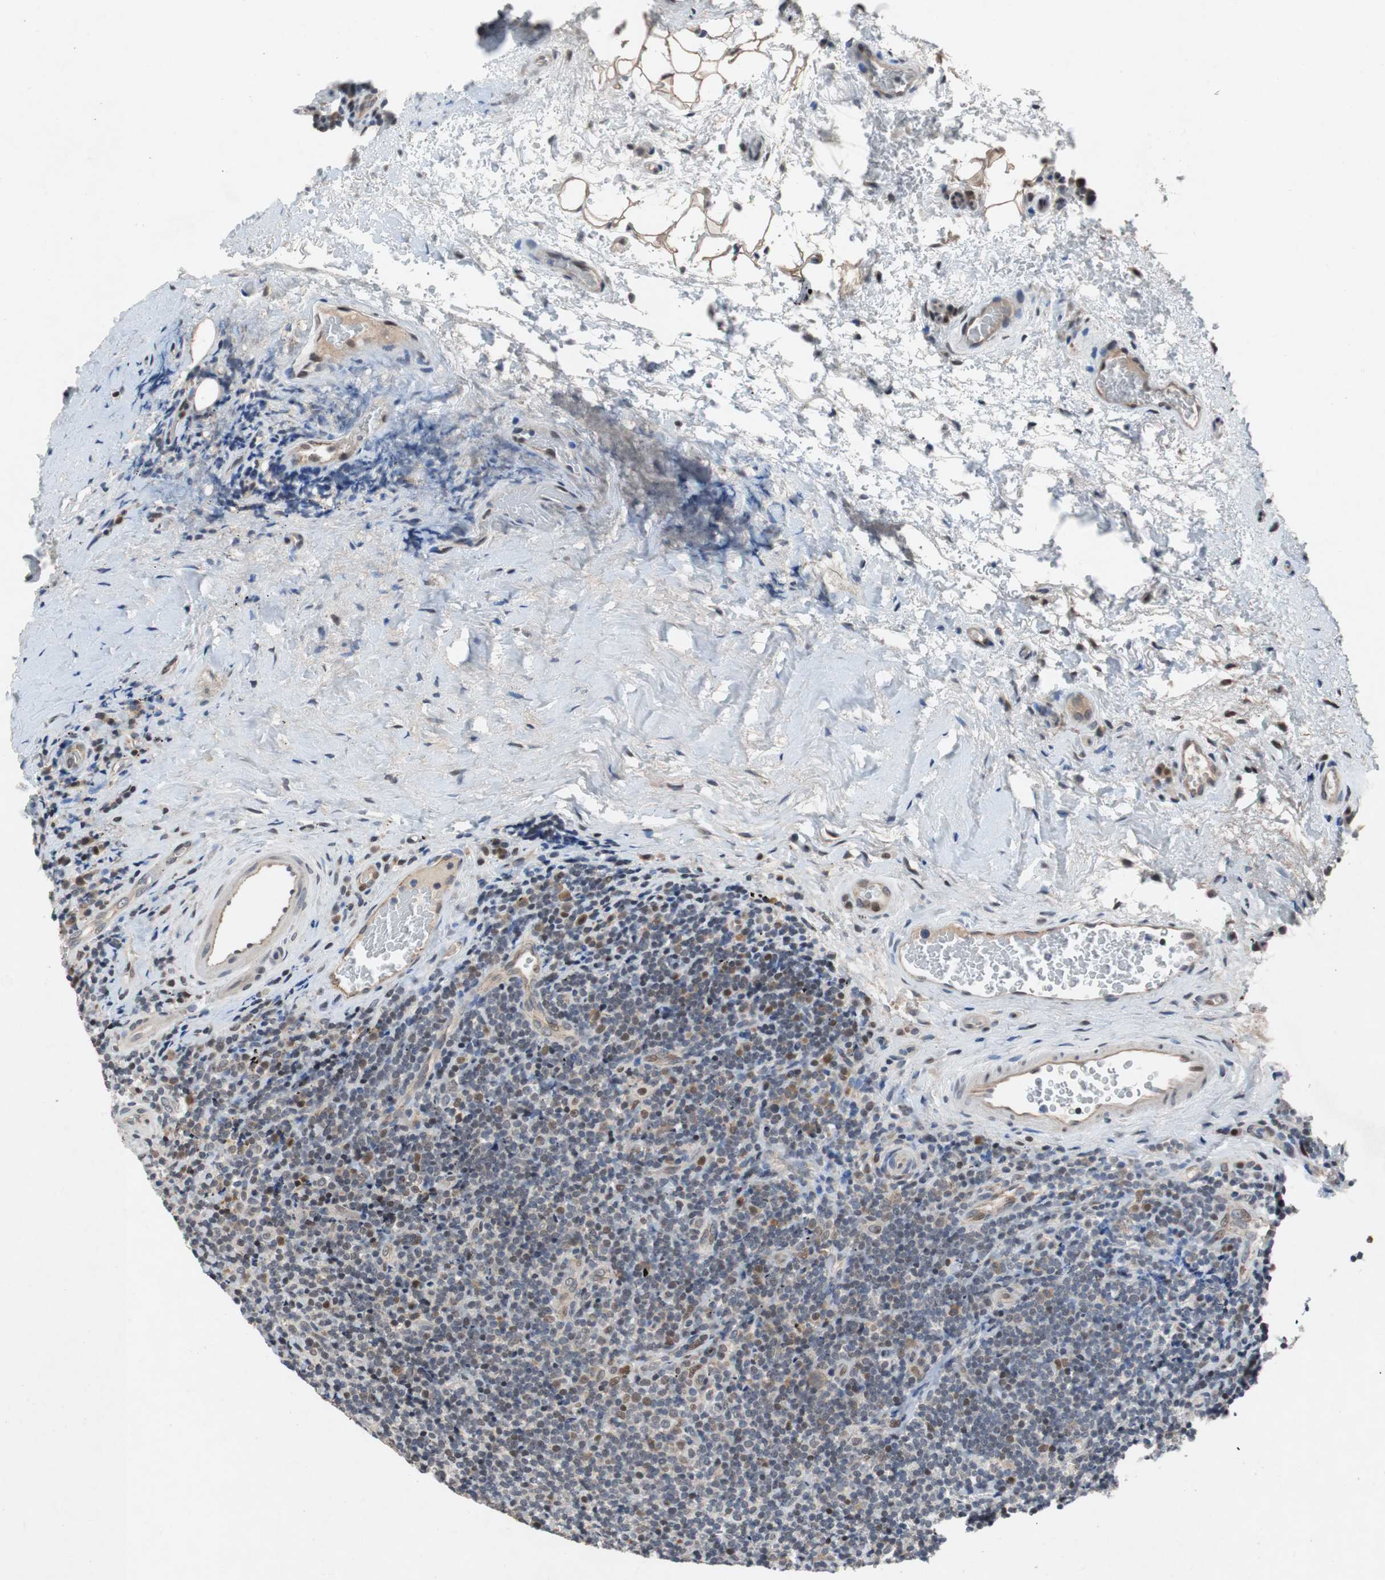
{"staining": {"intensity": "moderate", "quantity": "25%-75%", "location": "nuclear"}, "tissue": "lymphoma", "cell_type": "Tumor cells", "image_type": "cancer", "snomed": [{"axis": "morphology", "description": "Malignant lymphoma, non-Hodgkin's type, High grade"}, {"axis": "topography", "description": "Tonsil"}], "caption": "A brown stain labels moderate nuclear positivity of a protein in lymphoma tumor cells.", "gene": "TP63", "patient": {"sex": "female", "age": 36}}